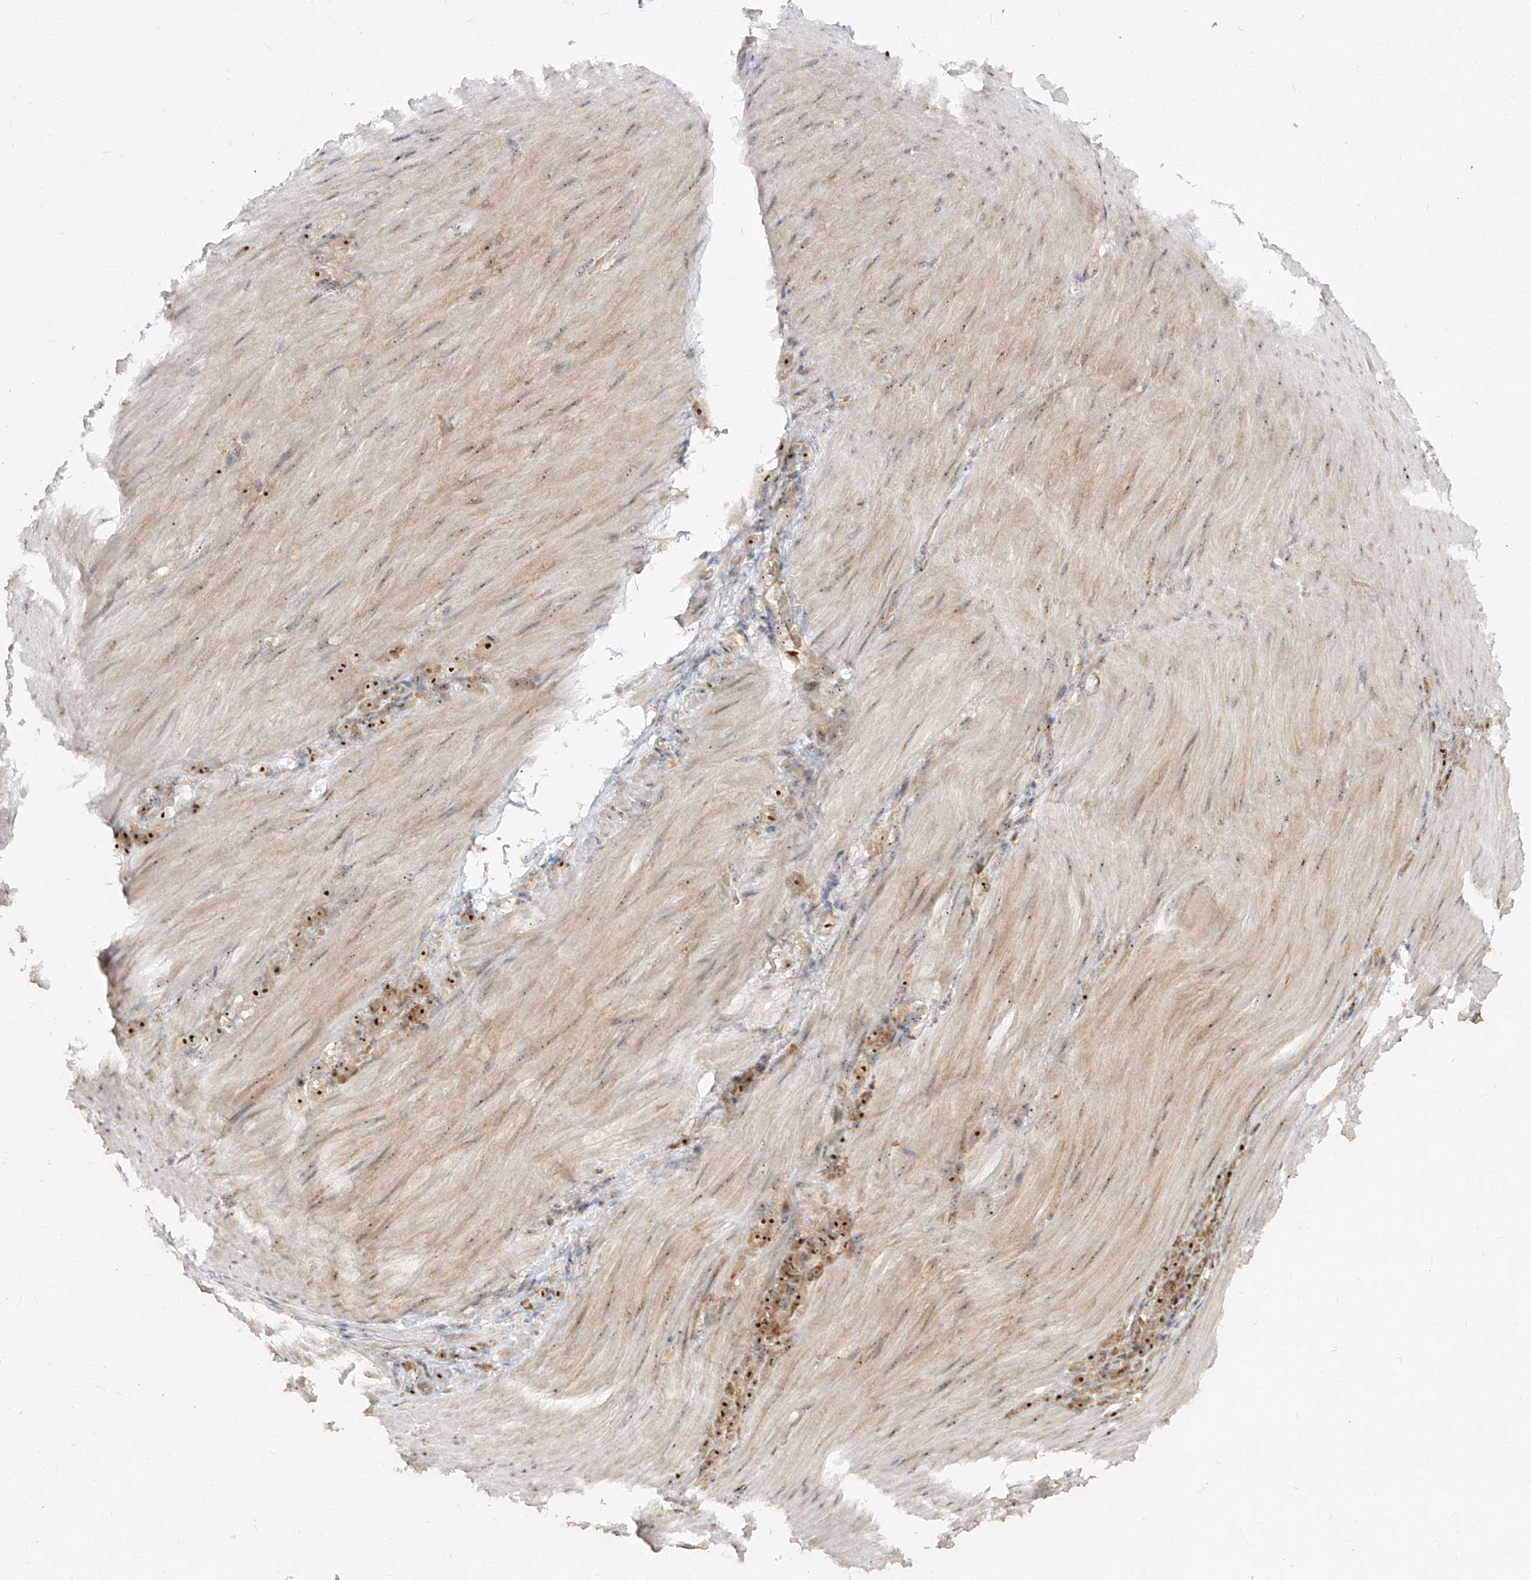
{"staining": {"intensity": "moderate", "quantity": ">75%", "location": "cytoplasmic/membranous,nuclear"}, "tissue": "stomach cancer", "cell_type": "Tumor cells", "image_type": "cancer", "snomed": [{"axis": "morphology", "description": "Normal tissue, NOS"}, {"axis": "morphology", "description": "Adenocarcinoma, NOS"}, {"axis": "topography", "description": "Stomach"}], "caption": "A high-resolution photomicrograph shows IHC staining of stomach cancer (adenocarcinoma), which exhibits moderate cytoplasmic/membranous and nuclear expression in about >75% of tumor cells.", "gene": "BYSL", "patient": {"sex": "male", "age": 82}}